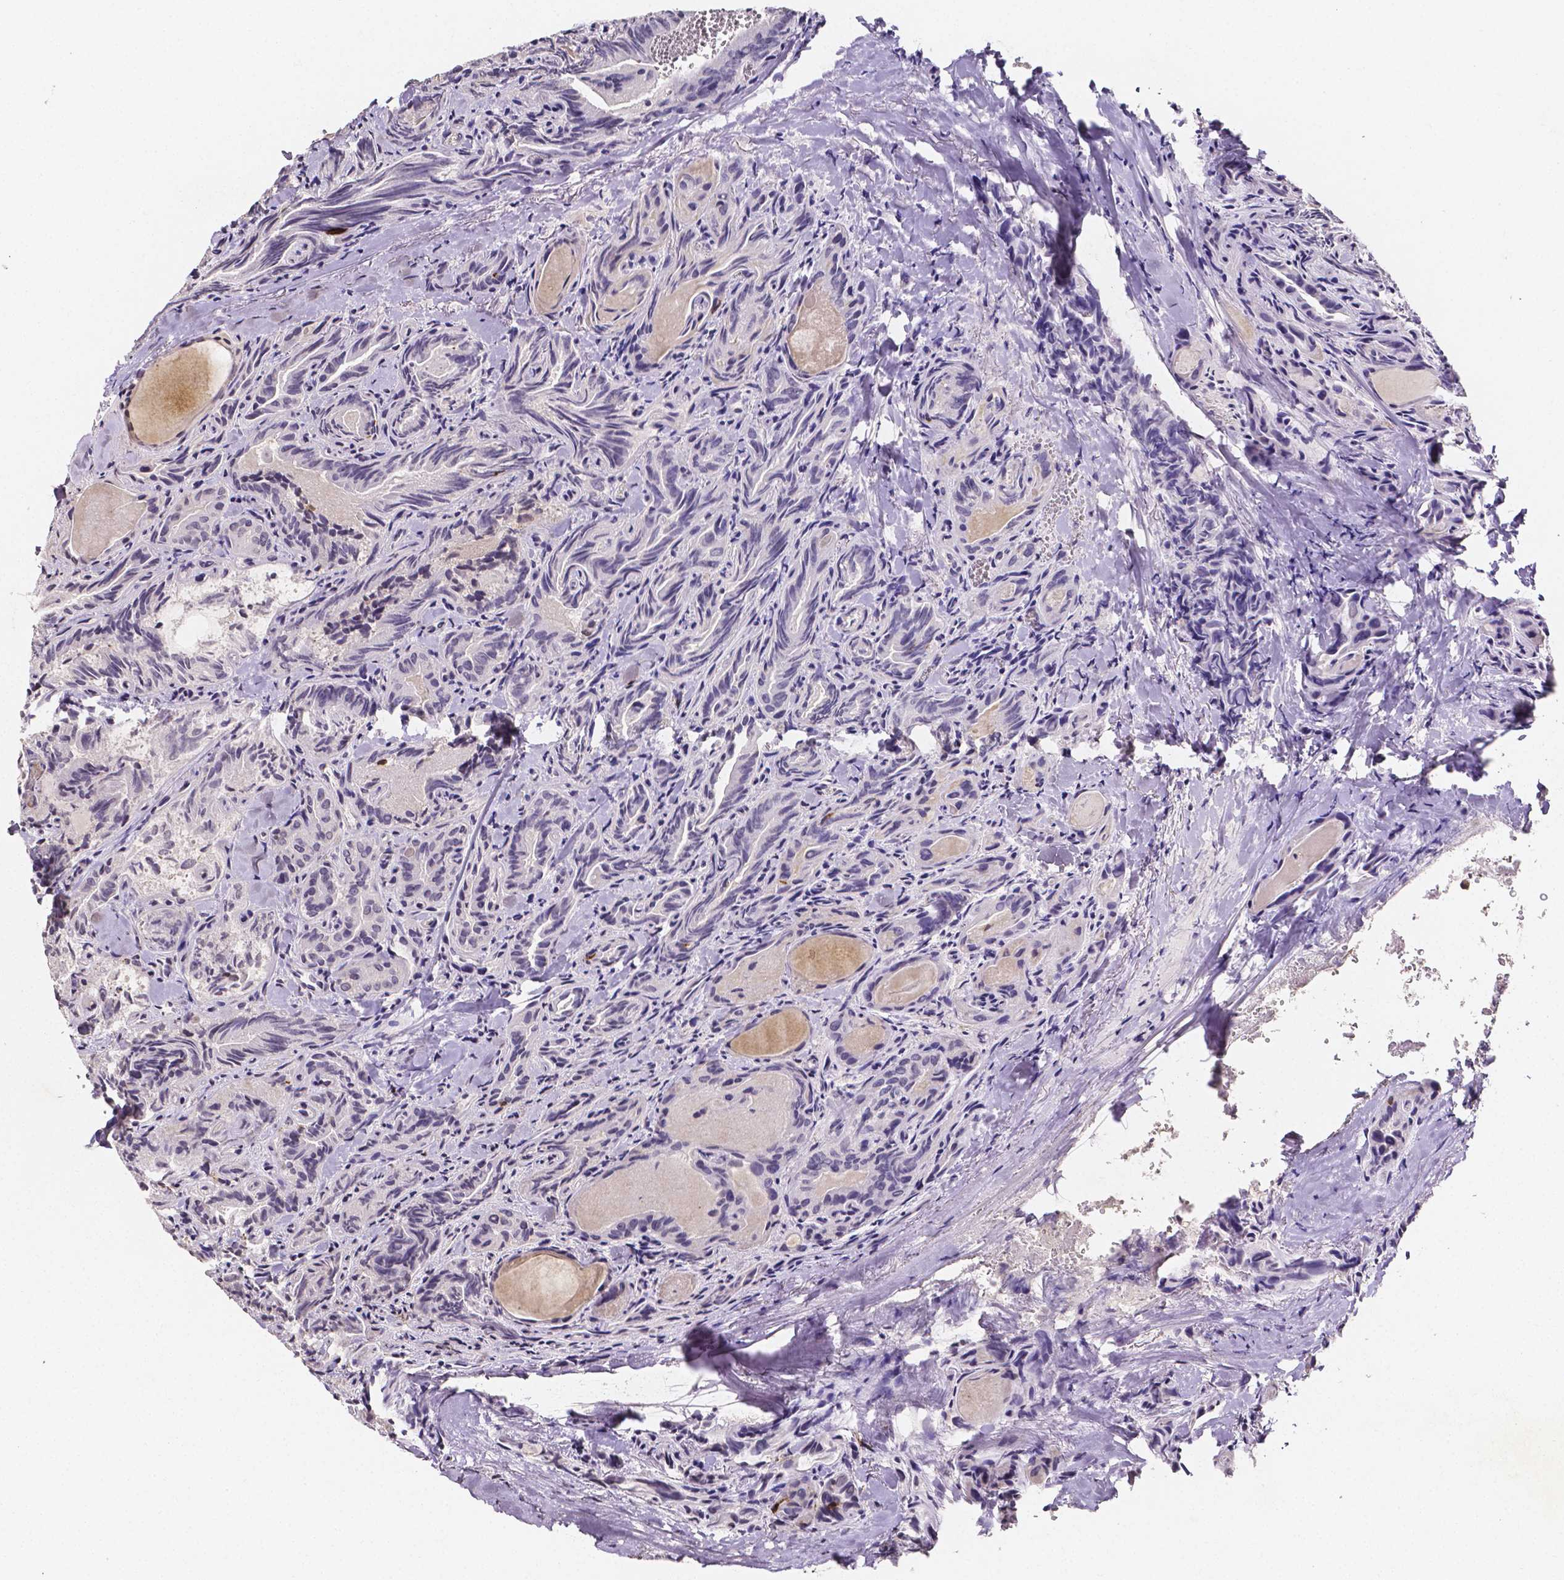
{"staining": {"intensity": "negative", "quantity": "none", "location": "none"}, "tissue": "thyroid cancer", "cell_type": "Tumor cells", "image_type": "cancer", "snomed": [{"axis": "morphology", "description": "Papillary adenocarcinoma, NOS"}, {"axis": "topography", "description": "Thyroid gland"}], "caption": "Immunohistochemical staining of thyroid papillary adenocarcinoma exhibits no significant staining in tumor cells.", "gene": "NRGN", "patient": {"sex": "female", "age": 75}}